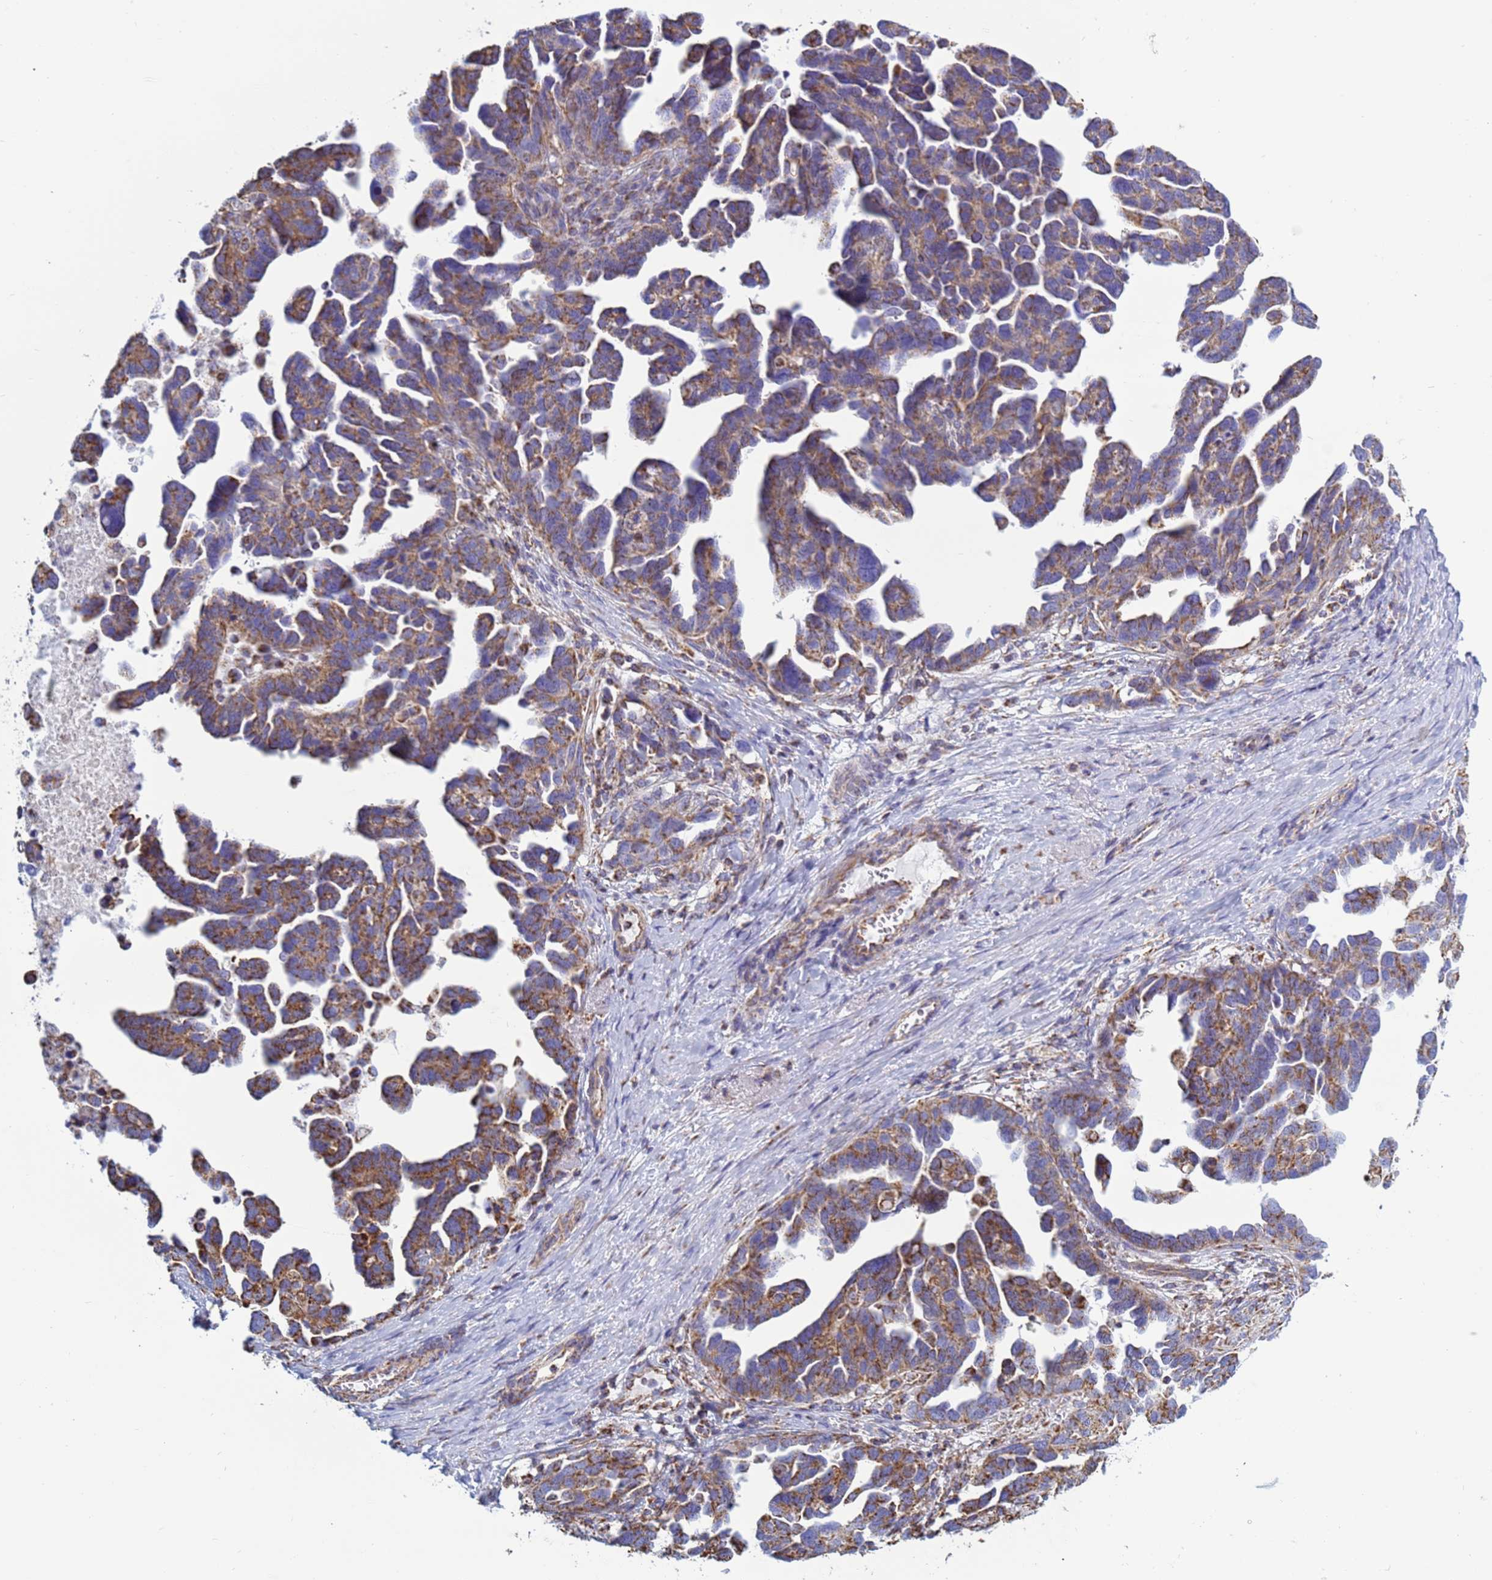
{"staining": {"intensity": "moderate", "quantity": "25%-75%", "location": "cytoplasmic/membranous"}, "tissue": "ovarian cancer", "cell_type": "Tumor cells", "image_type": "cancer", "snomed": [{"axis": "morphology", "description": "Cystadenocarcinoma, serous, NOS"}, {"axis": "topography", "description": "Ovary"}], "caption": "Ovarian serous cystadenocarcinoma tissue displays moderate cytoplasmic/membranous staining in approximately 25%-75% of tumor cells", "gene": "COQ4", "patient": {"sex": "female", "age": 54}}